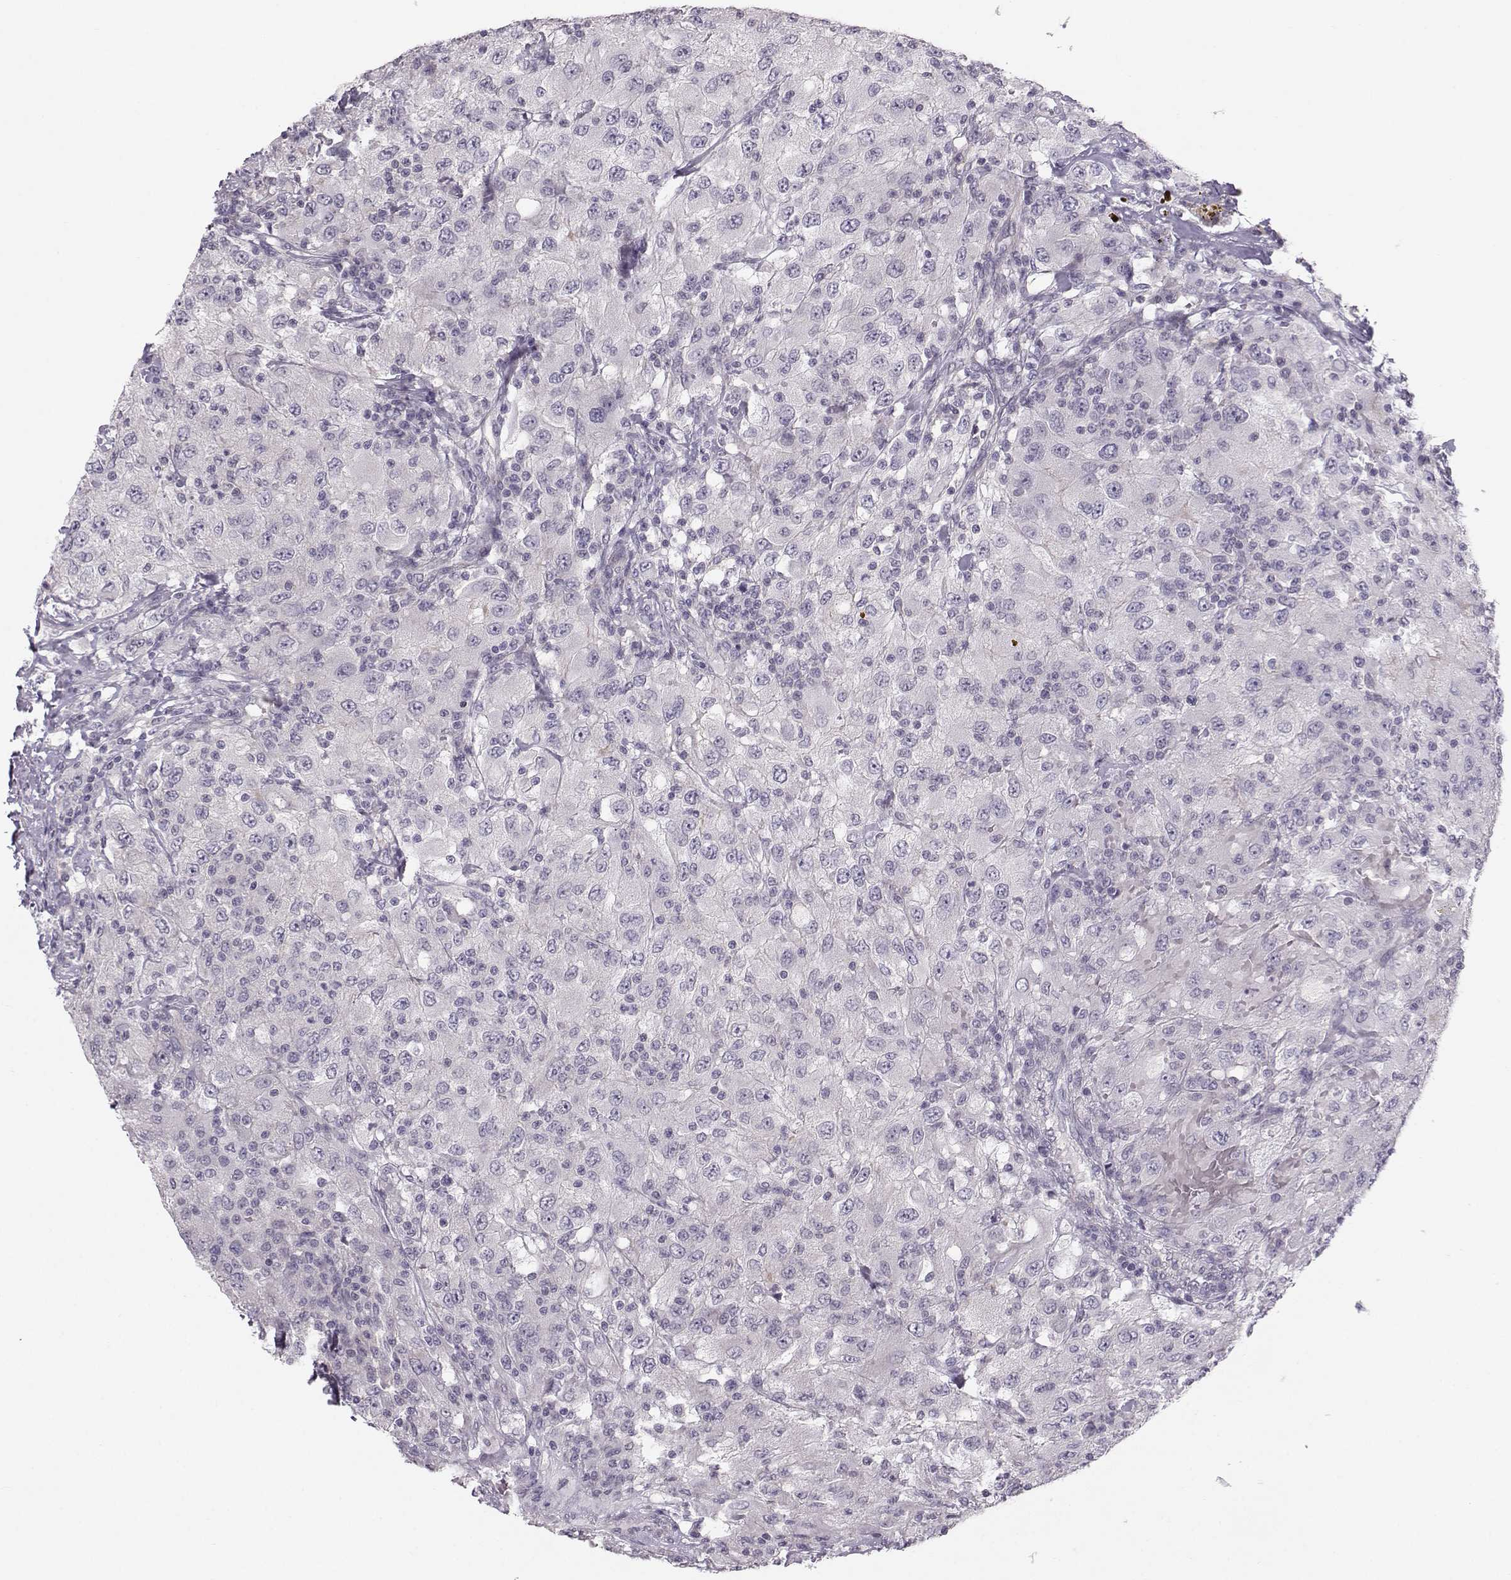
{"staining": {"intensity": "negative", "quantity": "none", "location": "none"}, "tissue": "renal cancer", "cell_type": "Tumor cells", "image_type": "cancer", "snomed": [{"axis": "morphology", "description": "Adenocarcinoma, NOS"}, {"axis": "topography", "description": "Kidney"}], "caption": "Renal cancer was stained to show a protein in brown. There is no significant positivity in tumor cells.", "gene": "MAST1", "patient": {"sex": "female", "age": 67}}